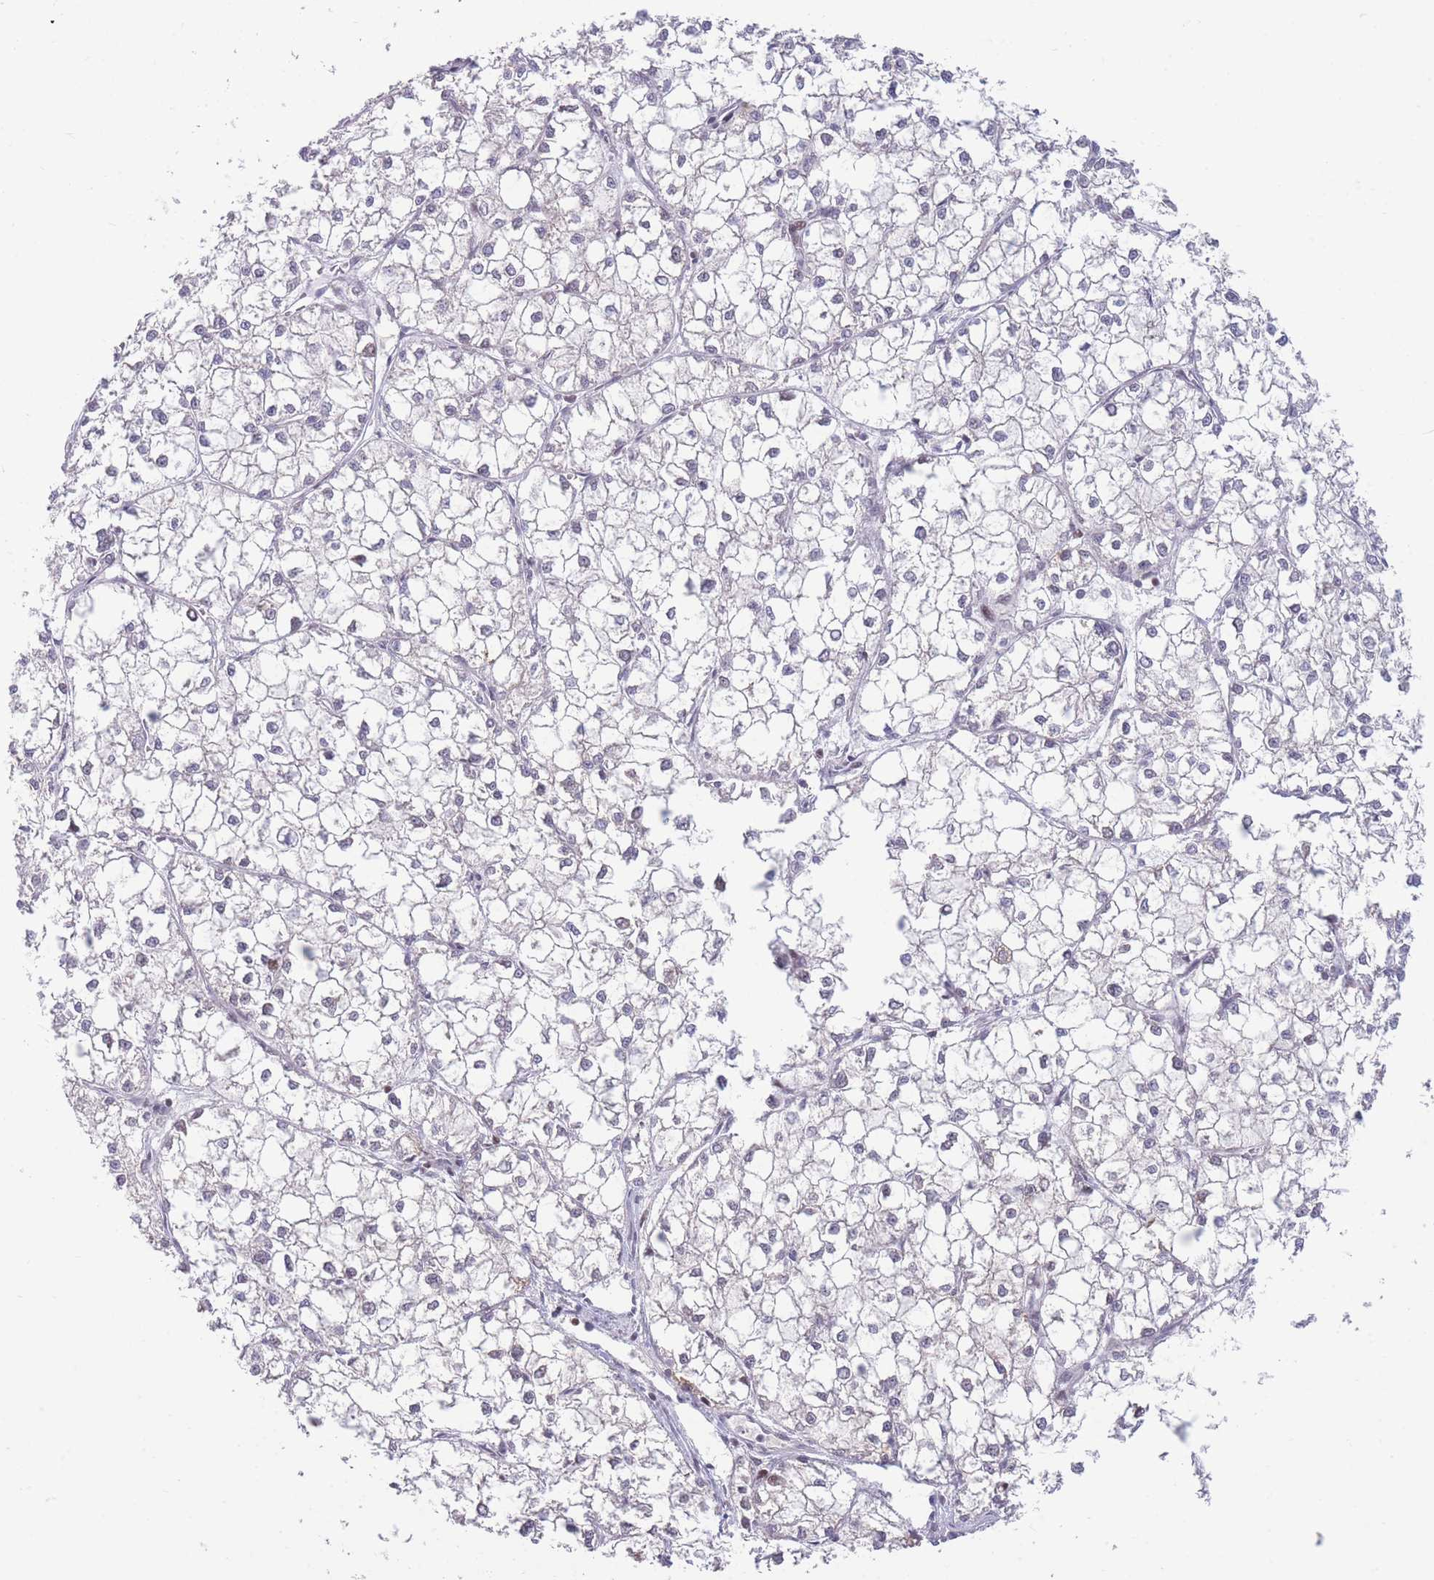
{"staining": {"intensity": "negative", "quantity": "none", "location": "none"}, "tissue": "liver cancer", "cell_type": "Tumor cells", "image_type": "cancer", "snomed": [{"axis": "morphology", "description": "Carcinoma, Hepatocellular, NOS"}, {"axis": "topography", "description": "Liver"}], "caption": "Liver hepatocellular carcinoma stained for a protein using immunohistochemistry (IHC) reveals no positivity tumor cells.", "gene": "TARBP2", "patient": {"sex": "female", "age": 43}}